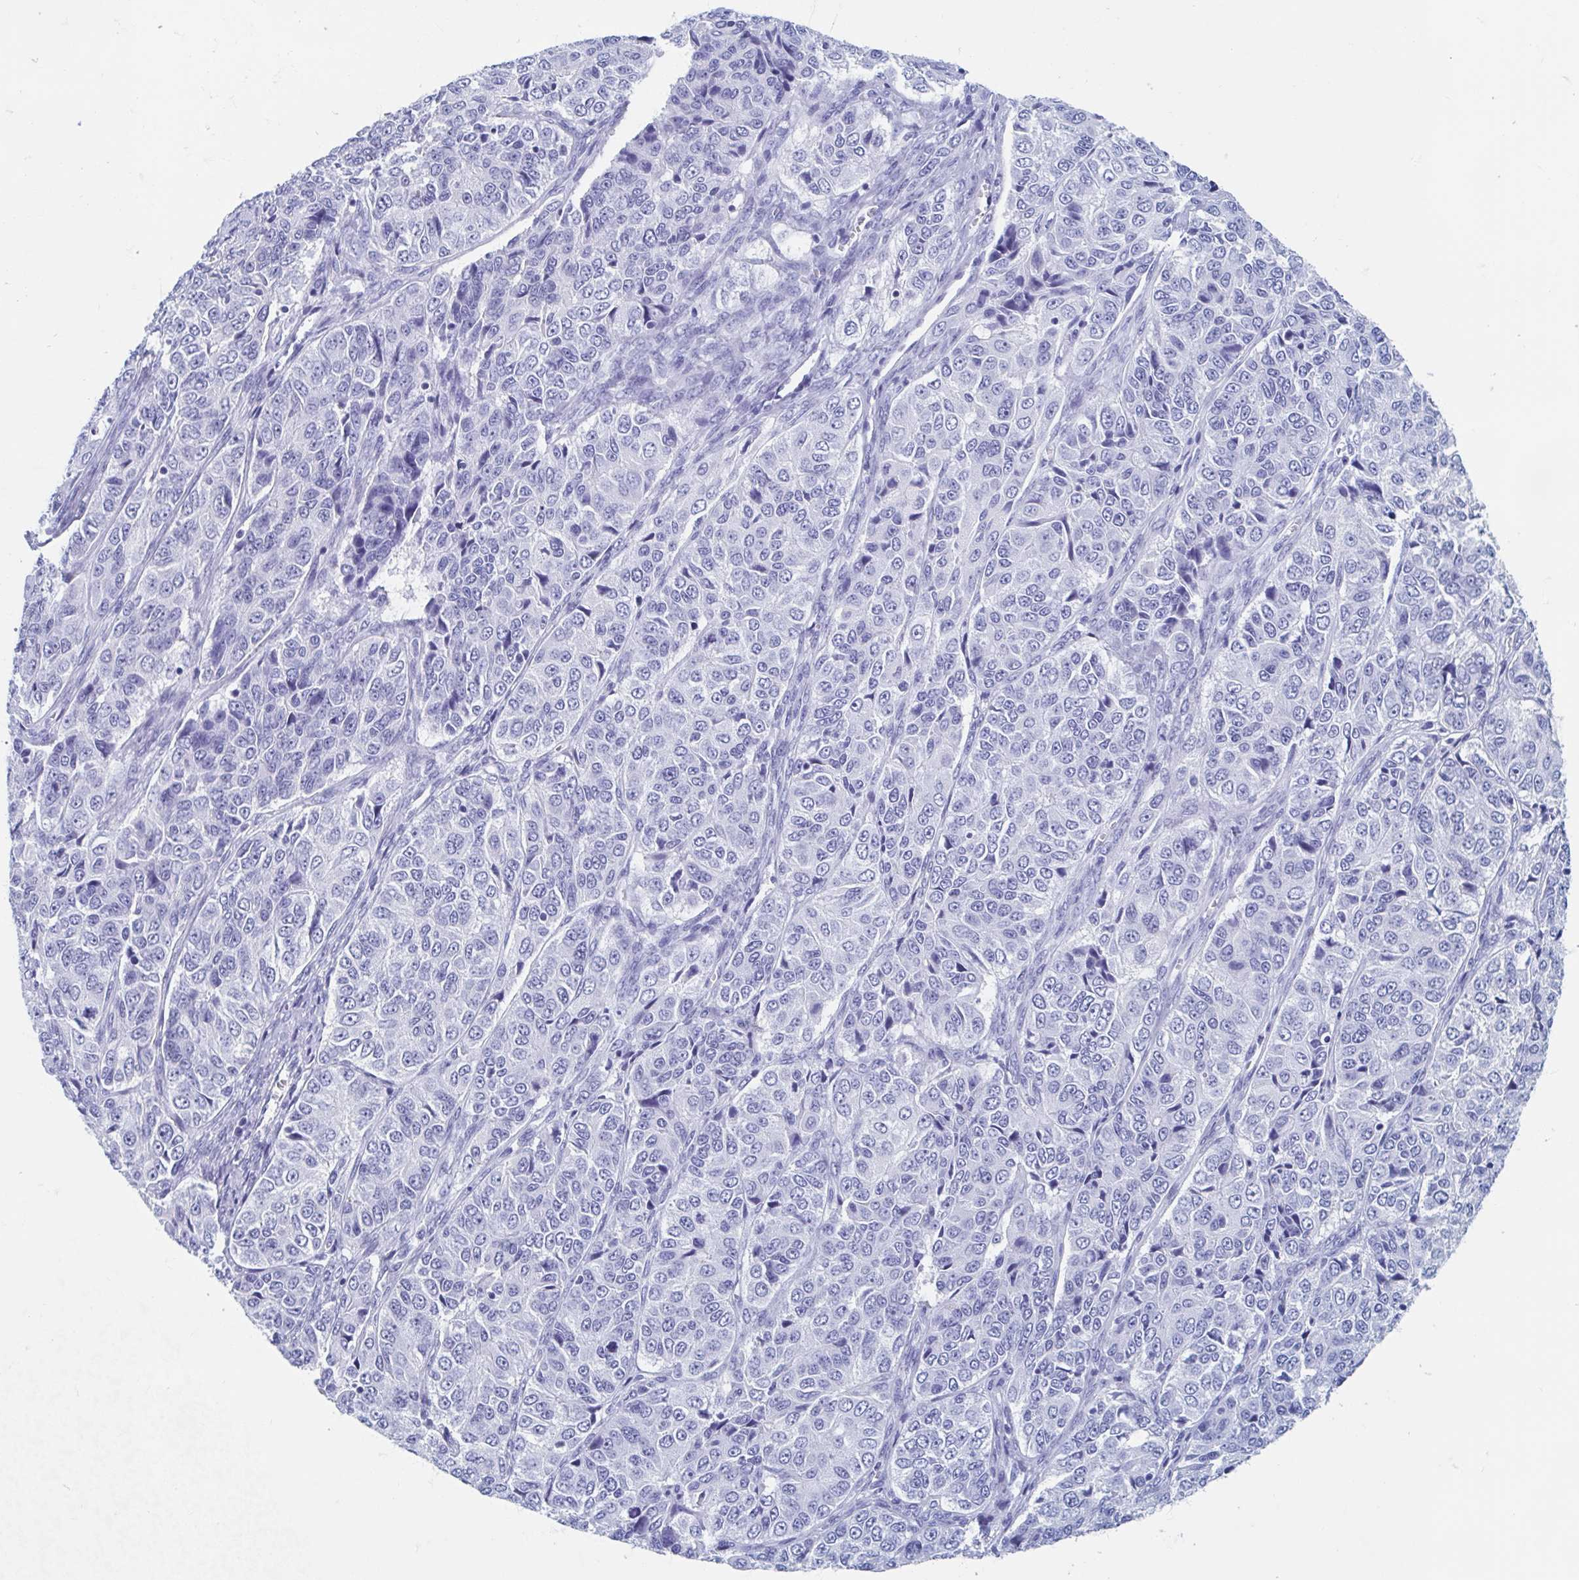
{"staining": {"intensity": "negative", "quantity": "none", "location": "none"}, "tissue": "ovarian cancer", "cell_type": "Tumor cells", "image_type": "cancer", "snomed": [{"axis": "morphology", "description": "Carcinoma, endometroid"}, {"axis": "topography", "description": "Ovary"}], "caption": "Immunohistochemistry (IHC) micrograph of neoplastic tissue: human ovarian endometroid carcinoma stained with DAB (3,3'-diaminobenzidine) shows no significant protein positivity in tumor cells. (DAB (3,3'-diaminobenzidine) IHC, high magnification).", "gene": "HDGFL1", "patient": {"sex": "female", "age": 51}}